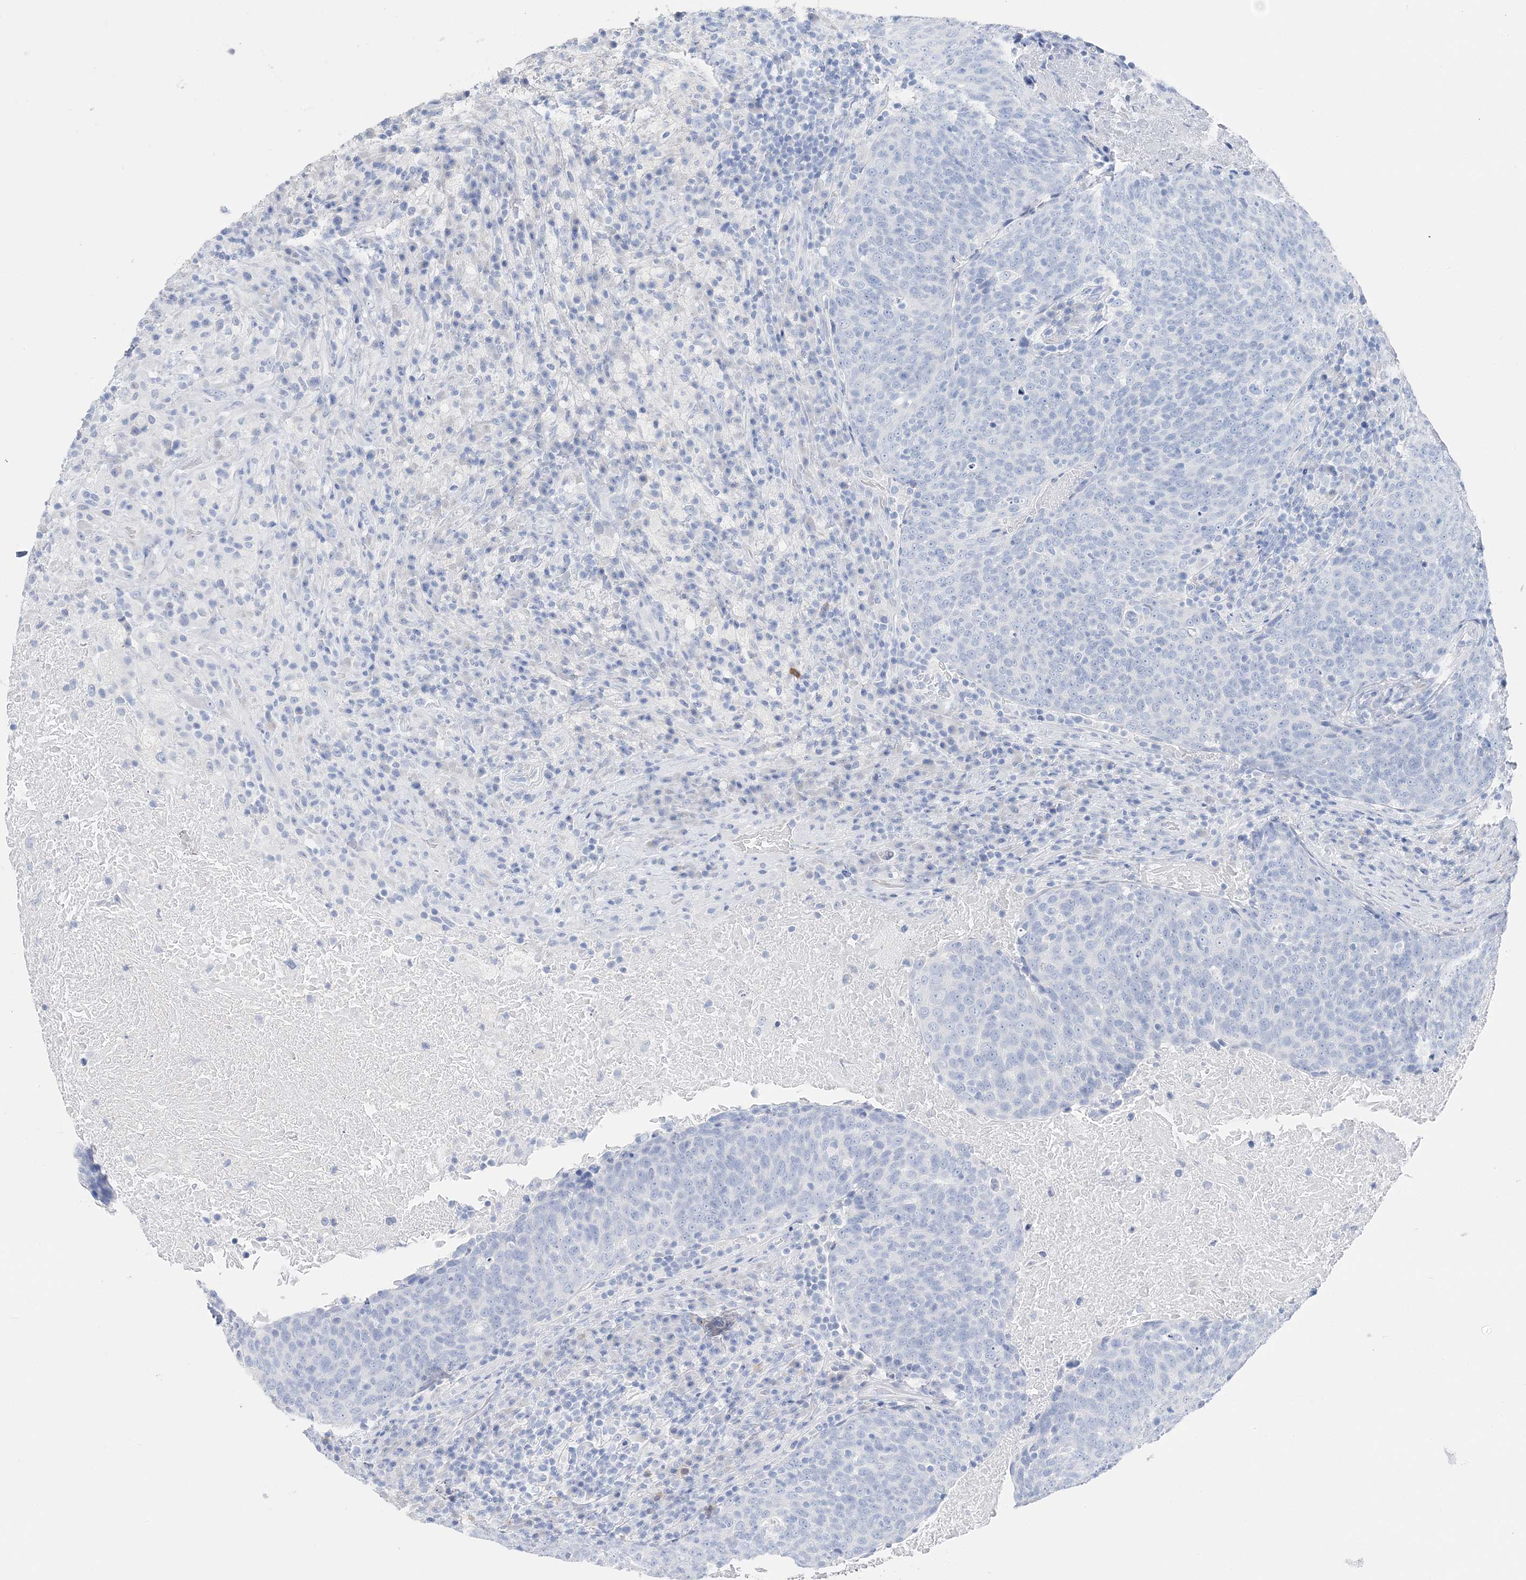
{"staining": {"intensity": "negative", "quantity": "none", "location": "none"}, "tissue": "head and neck cancer", "cell_type": "Tumor cells", "image_type": "cancer", "snomed": [{"axis": "morphology", "description": "Squamous cell carcinoma, NOS"}, {"axis": "morphology", "description": "Squamous cell carcinoma, metastatic, NOS"}, {"axis": "topography", "description": "Lymph node"}, {"axis": "topography", "description": "Head-Neck"}], "caption": "Immunohistochemistry (IHC) photomicrograph of human head and neck cancer stained for a protein (brown), which exhibits no positivity in tumor cells. Nuclei are stained in blue.", "gene": "TSPYL6", "patient": {"sex": "male", "age": 62}}